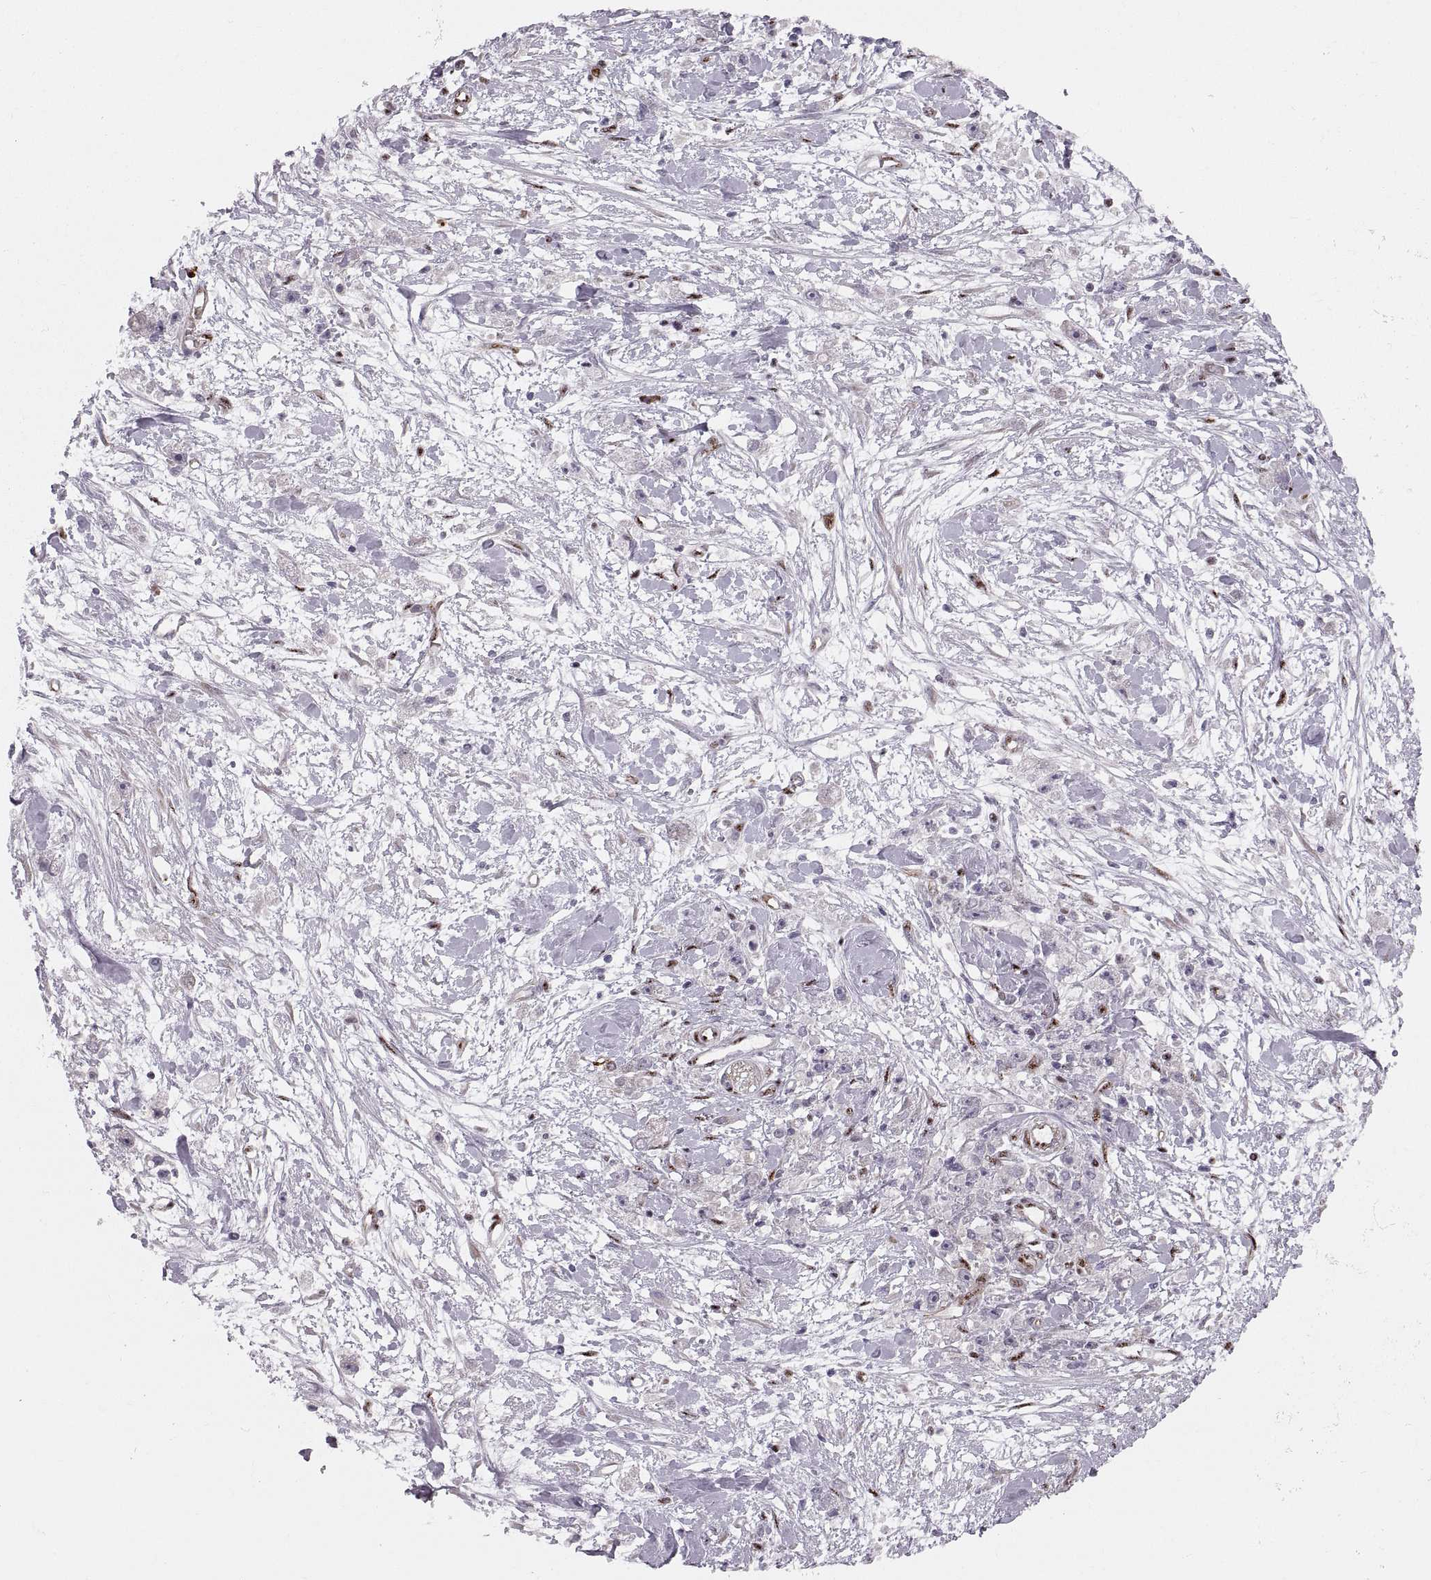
{"staining": {"intensity": "negative", "quantity": "none", "location": "none"}, "tissue": "stomach cancer", "cell_type": "Tumor cells", "image_type": "cancer", "snomed": [{"axis": "morphology", "description": "Adenocarcinoma, NOS"}, {"axis": "topography", "description": "Stomach"}], "caption": "An IHC histopathology image of adenocarcinoma (stomach) is shown. There is no staining in tumor cells of adenocarcinoma (stomach).", "gene": "ZCCHC17", "patient": {"sex": "female", "age": 59}}